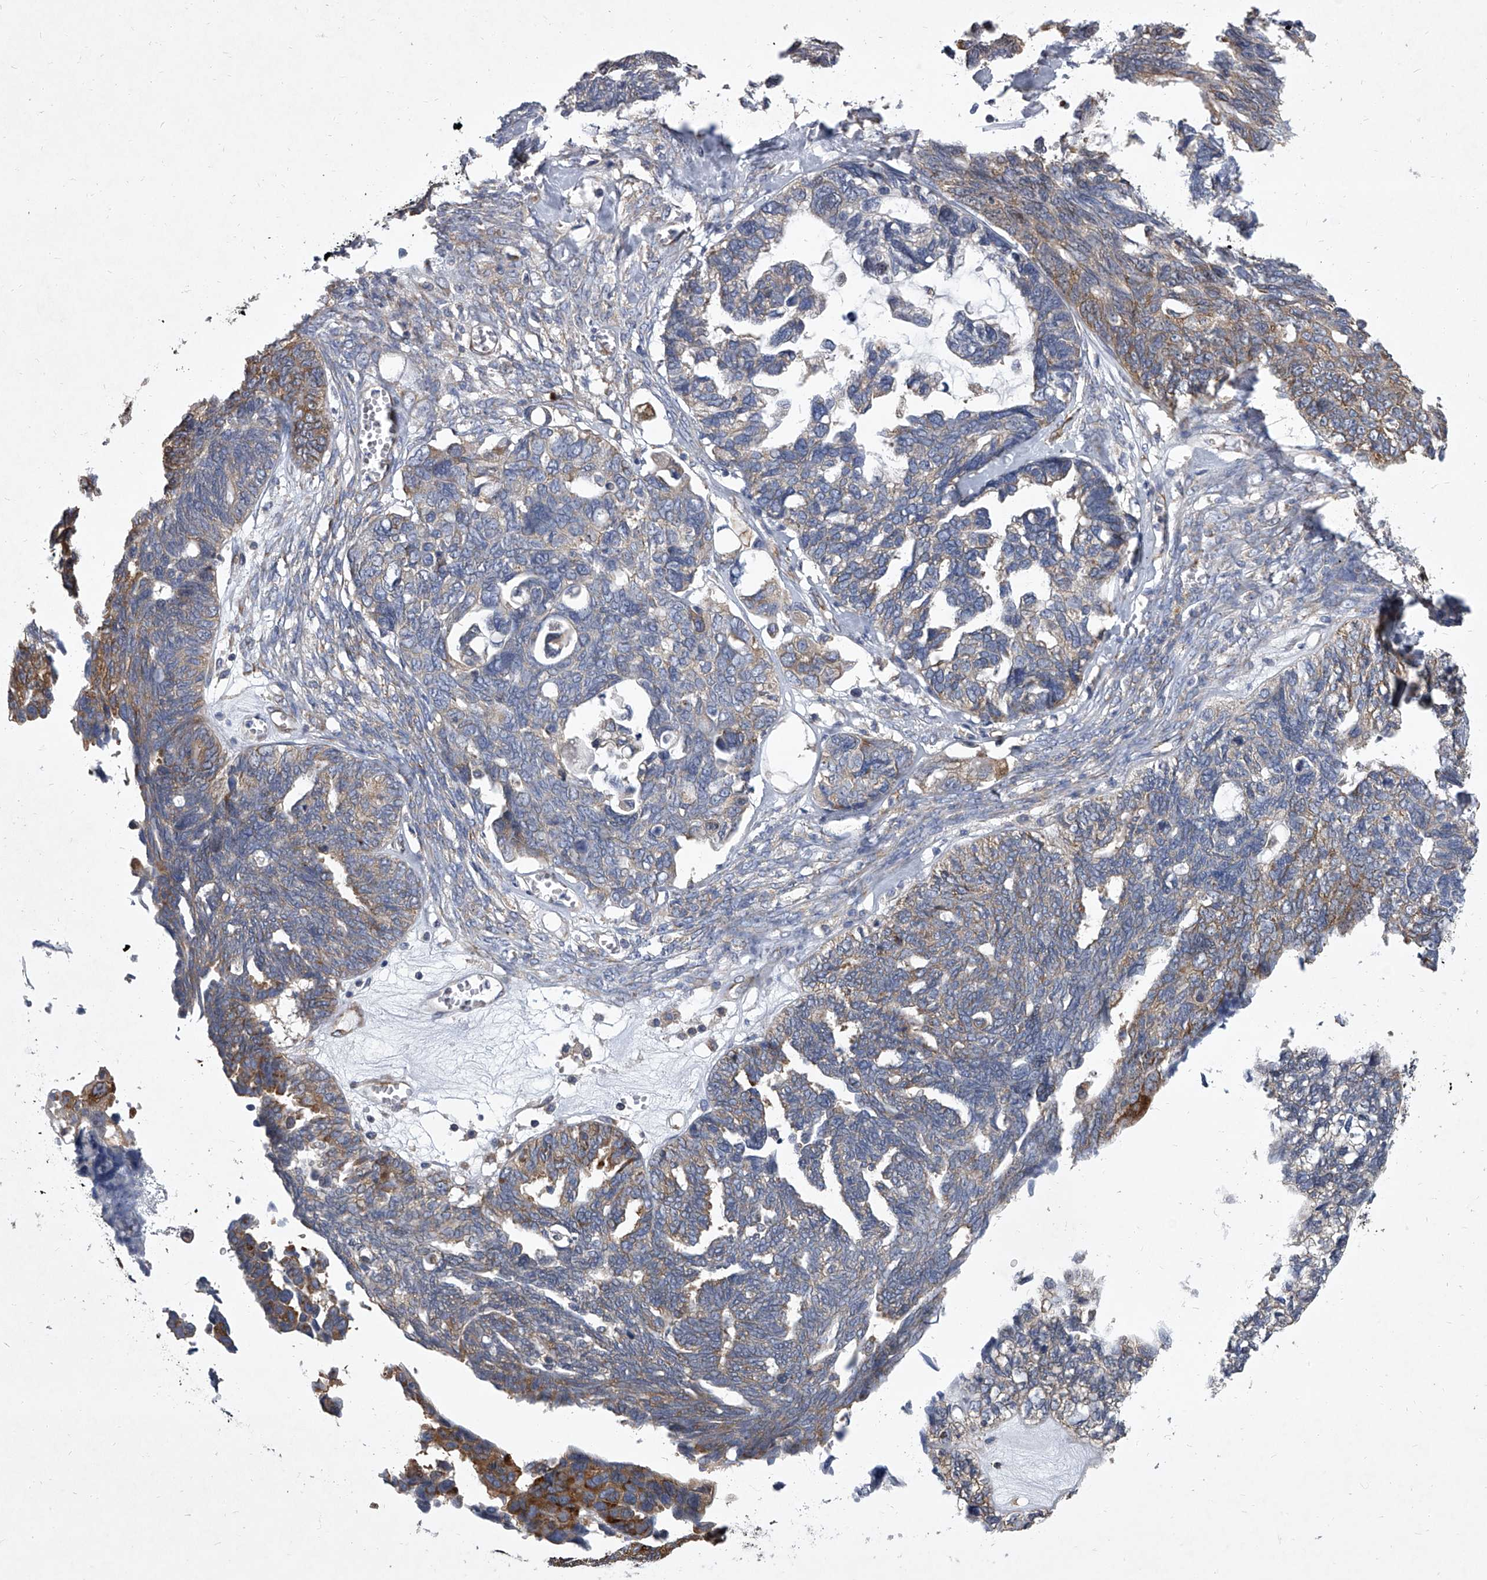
{"staining": {"intensity": "weak", "quantity": ">75%", "location": "cytoplasmic/membranous"}, "tissue": "ovarian cancer", "cell_type": "Tumor cells", "image_type": "cancer", "snomed": [{"axis": "morphology", "description": "Cystadenocarcinoma, serous, NOS"}, {"axis": "topography", "description": "Ovary"}], "caption": "An image showing weak cytoplasmic/membranous positivity in approximately >75% of tumor cells in ovarian cancer (serous cystadenocarcinoma), as visualized by brown immunohistochemical staining.", "gene": "EIF2S2", "patient": {"sex": "female", "age": 79}}